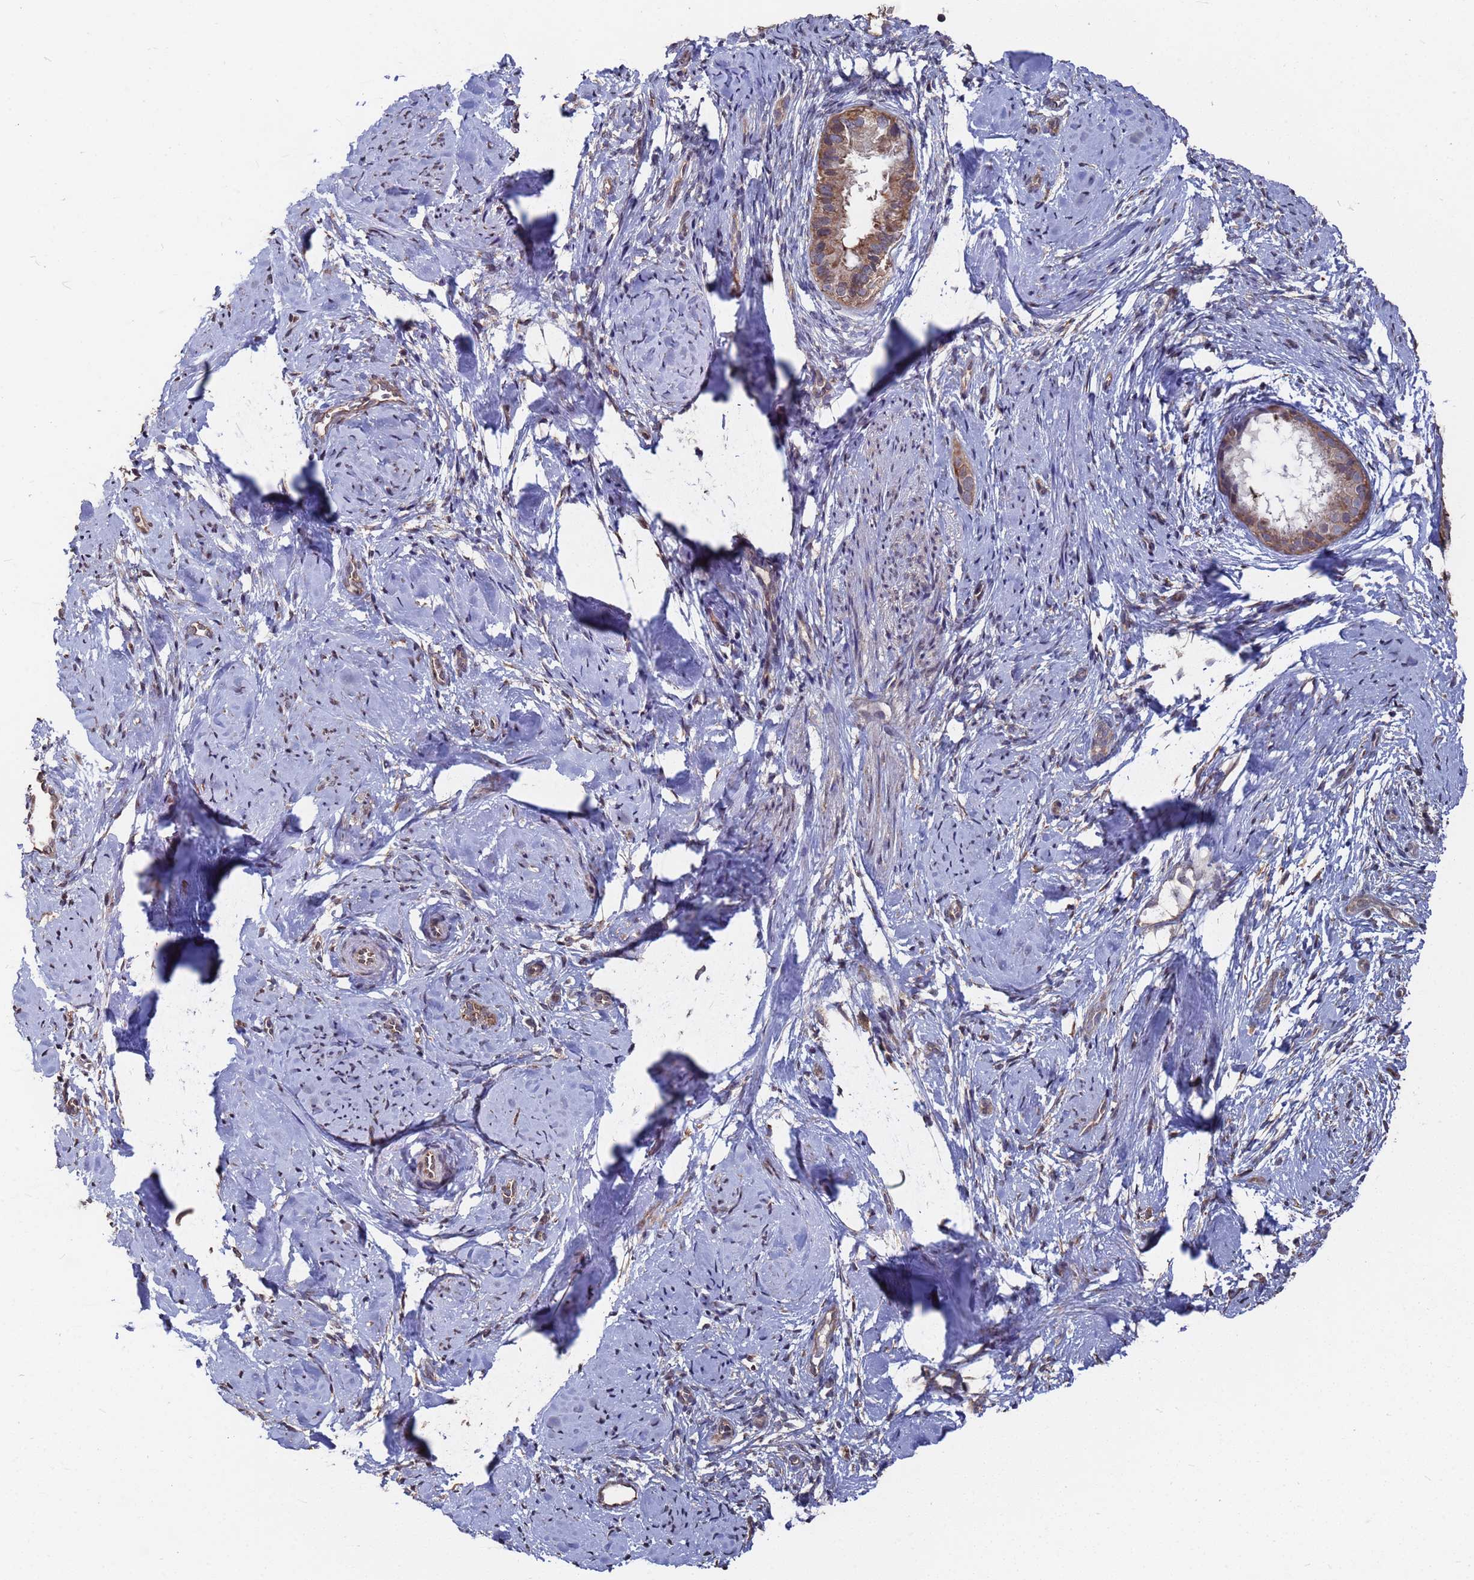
{"staining": {"intensity": "moderate", "quantity": "25%-75%", "location": "cytoplasmic/membranous"}, "tissue": "cervix", "cell_type": "Glandular cells", "image_type": "normal", "snomed": [{"axis": "morphology", "description": "Normal tissue, NOS"}, {"axis": "topography", "description": "Cervix"}], "caption": "Immunohistochemistry image of benign cervix: human cervix stained using IHC reveals medium levels of moderate protein expression localized specifically in the cytoplasmic/membranous of glandular cells, appearing as a cytoplasmic/membranous brown color.", "gene": "CFAP119", "patient": {"sex": "female", "age": 57}}